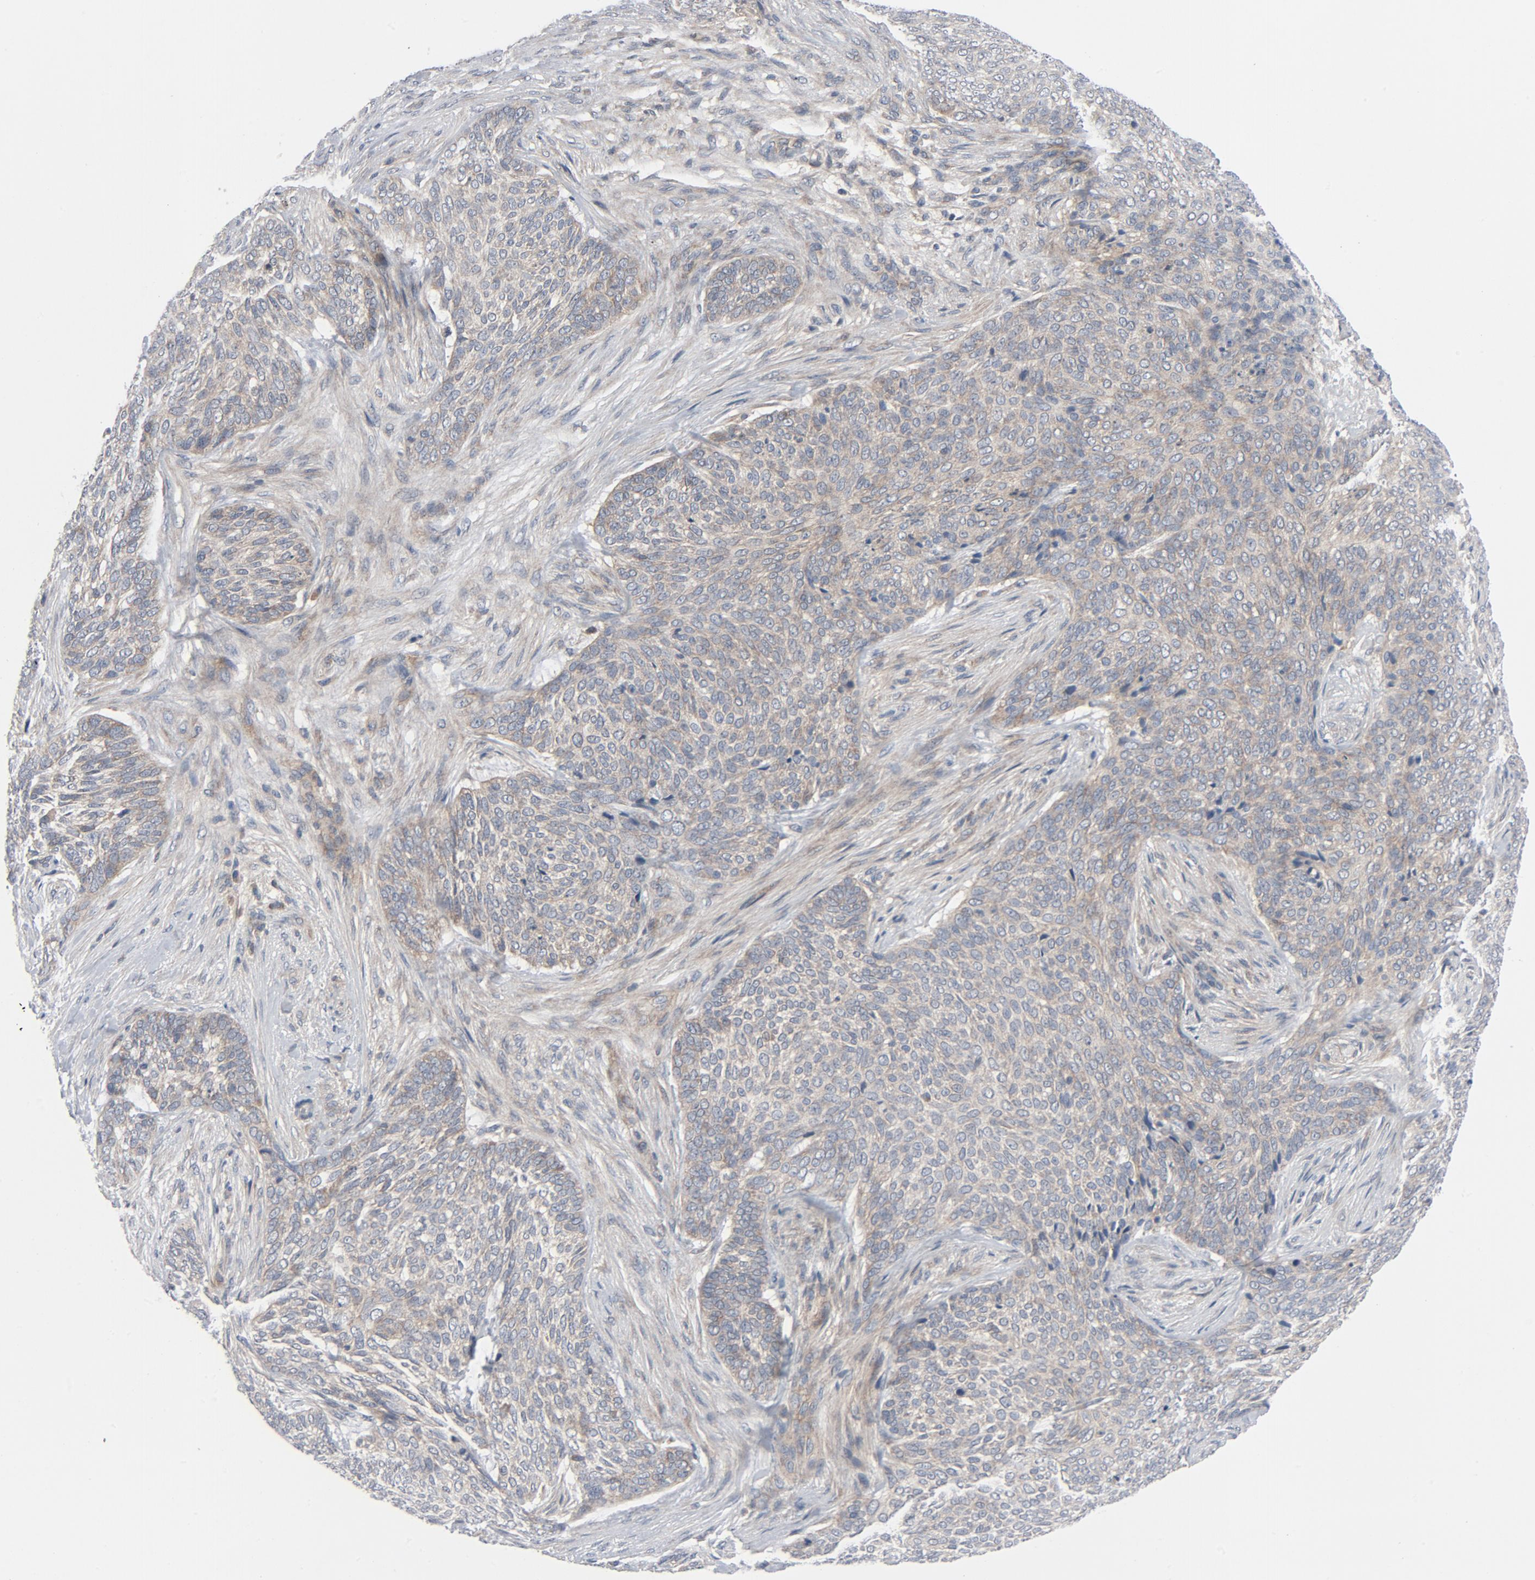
{"staining": {"intensity": "weak", "quantity": ">75%", "location": "cytoplasmic/membranous"}, "tissue": "skin cancer", "cell_type": "Tumor cells", "image_type": "cancer", "snomed": [{"axis": "morphology", "description": "Basal cell carcinoma"}, {"axis": "topography", "description": "Skin"}], "caption": "There is low levels of weak cytoplasmic/membranous staining in tumor cells of basal cell carcinoma (skin), as demonstrated by immunohistochemical staining (brown color).", "gene": "TSG101", "patient": {"sex": "male", "age": 91}}